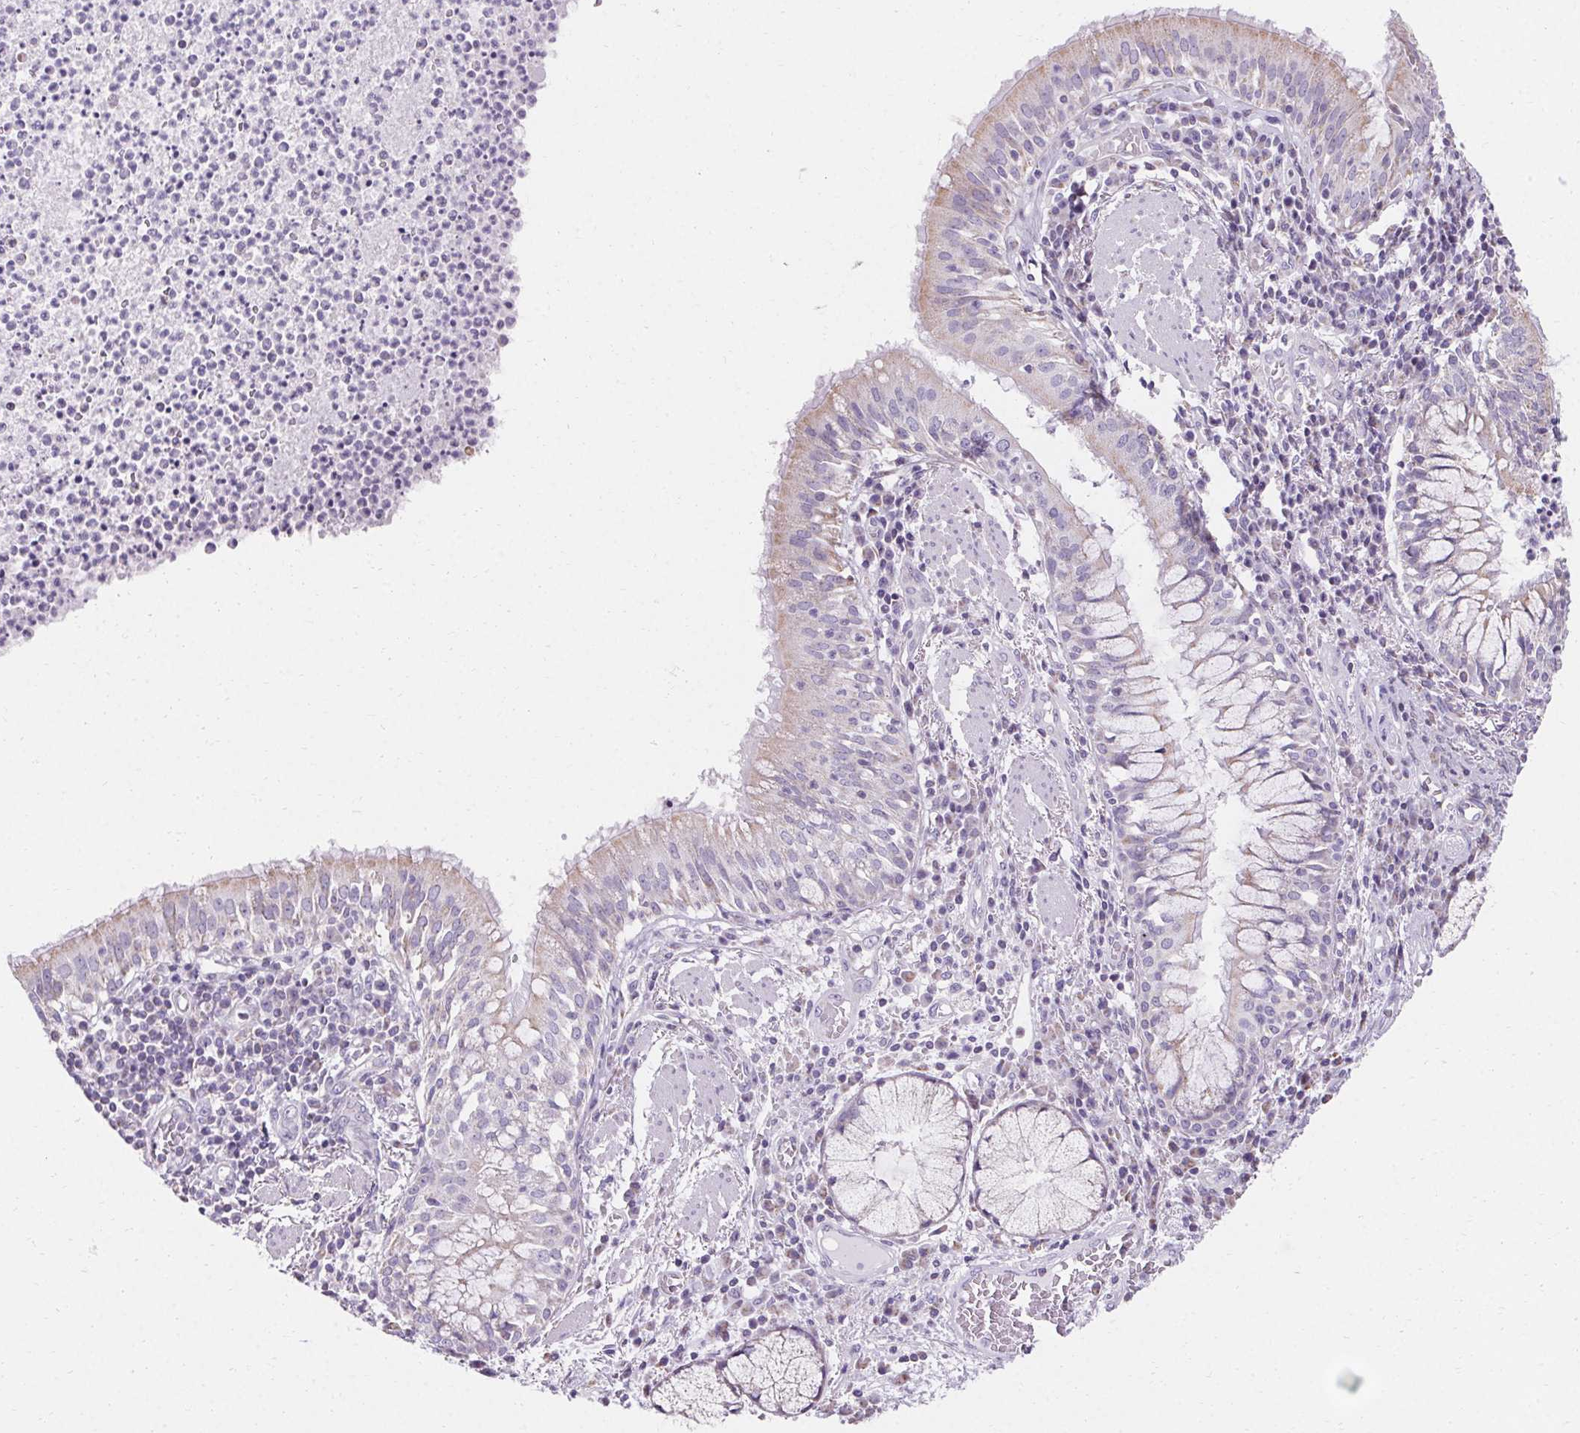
{"staining": {"intensity": "weak", "quantity": "25%-75%", "location": "cytoplasmic/membranous"}, "tissue": "bronchus", "cell_type": "Respiratory epithelial cells", "image_type": "normal", "snomed": [{"axis": "morphology", "description": "Normal tissue, NOS"}, {"axis": "topography", "description": "Lymph node"}, {"axis": "topography", "description": "Bronchus"}], "caption": "Weak cytoplasmic/membranous protein positivity is present in about 25%-75% of respiratory epithelial cells in bronchus.", "gene": "ASGR2", "patient": {"sex": "male", "age": 56}}